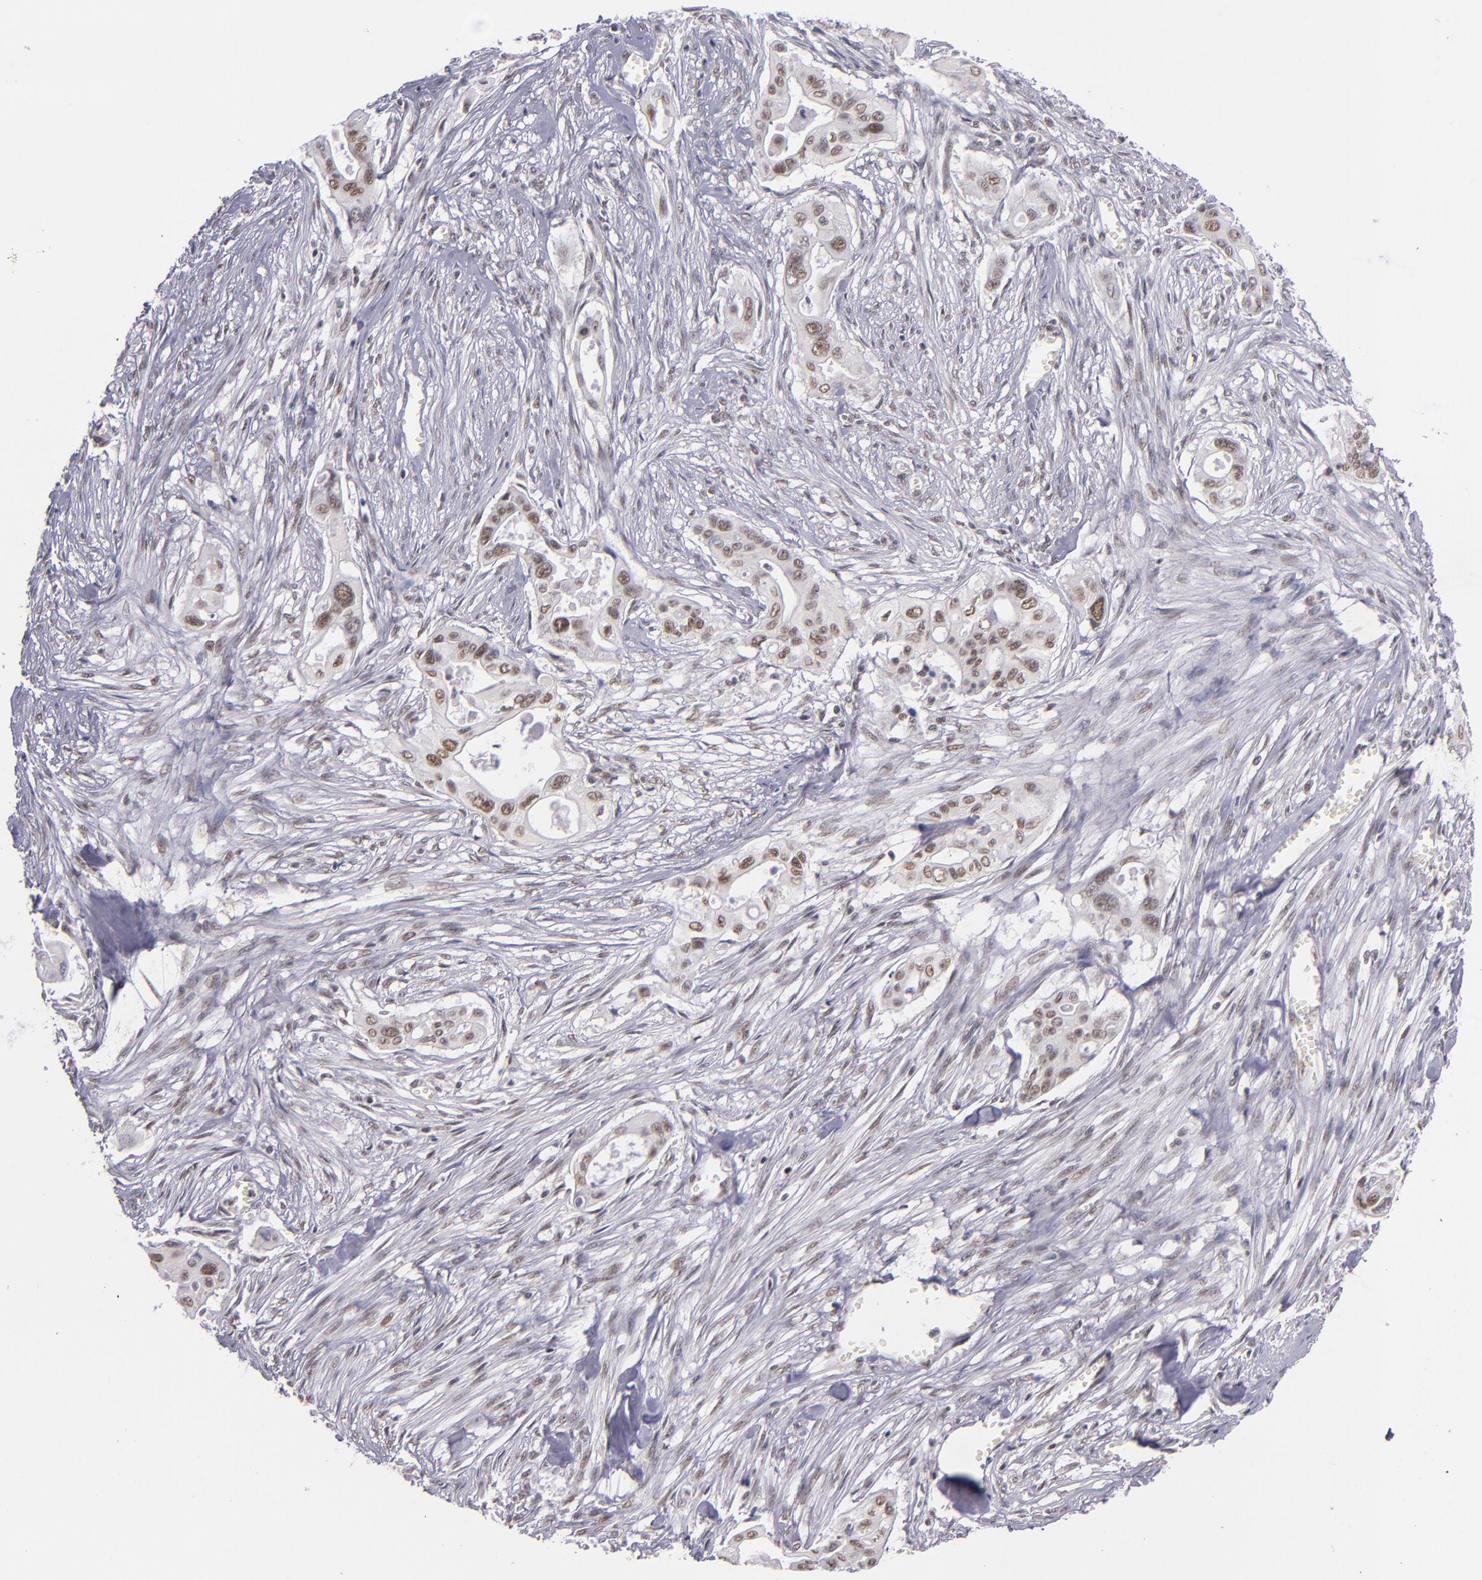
{"staining": {"intensity": "moderate", "quantity": ">75%", "location": "nuclear"}, "tissue": "pancreatic cancer", "cell_type": "Tumor cells", "image_type": "cancer", "snomed": [{"axis": "morphology", "description": "Adenocarcinoma, NOS"}, {"axis": "topography", "description": "Pancreas"}], "caption": "IHC micrograph of neoplastic tissue: pancreatic adenocarcinoma stained using immunohistochemistry (IHC) displays medium levels of moderate protein expression localized specifically in the nuclear of tumor cells, appearing as a nuclear brown color.", "gene": "ZNF148", "patient": {"sex": "male", "age": 77}}